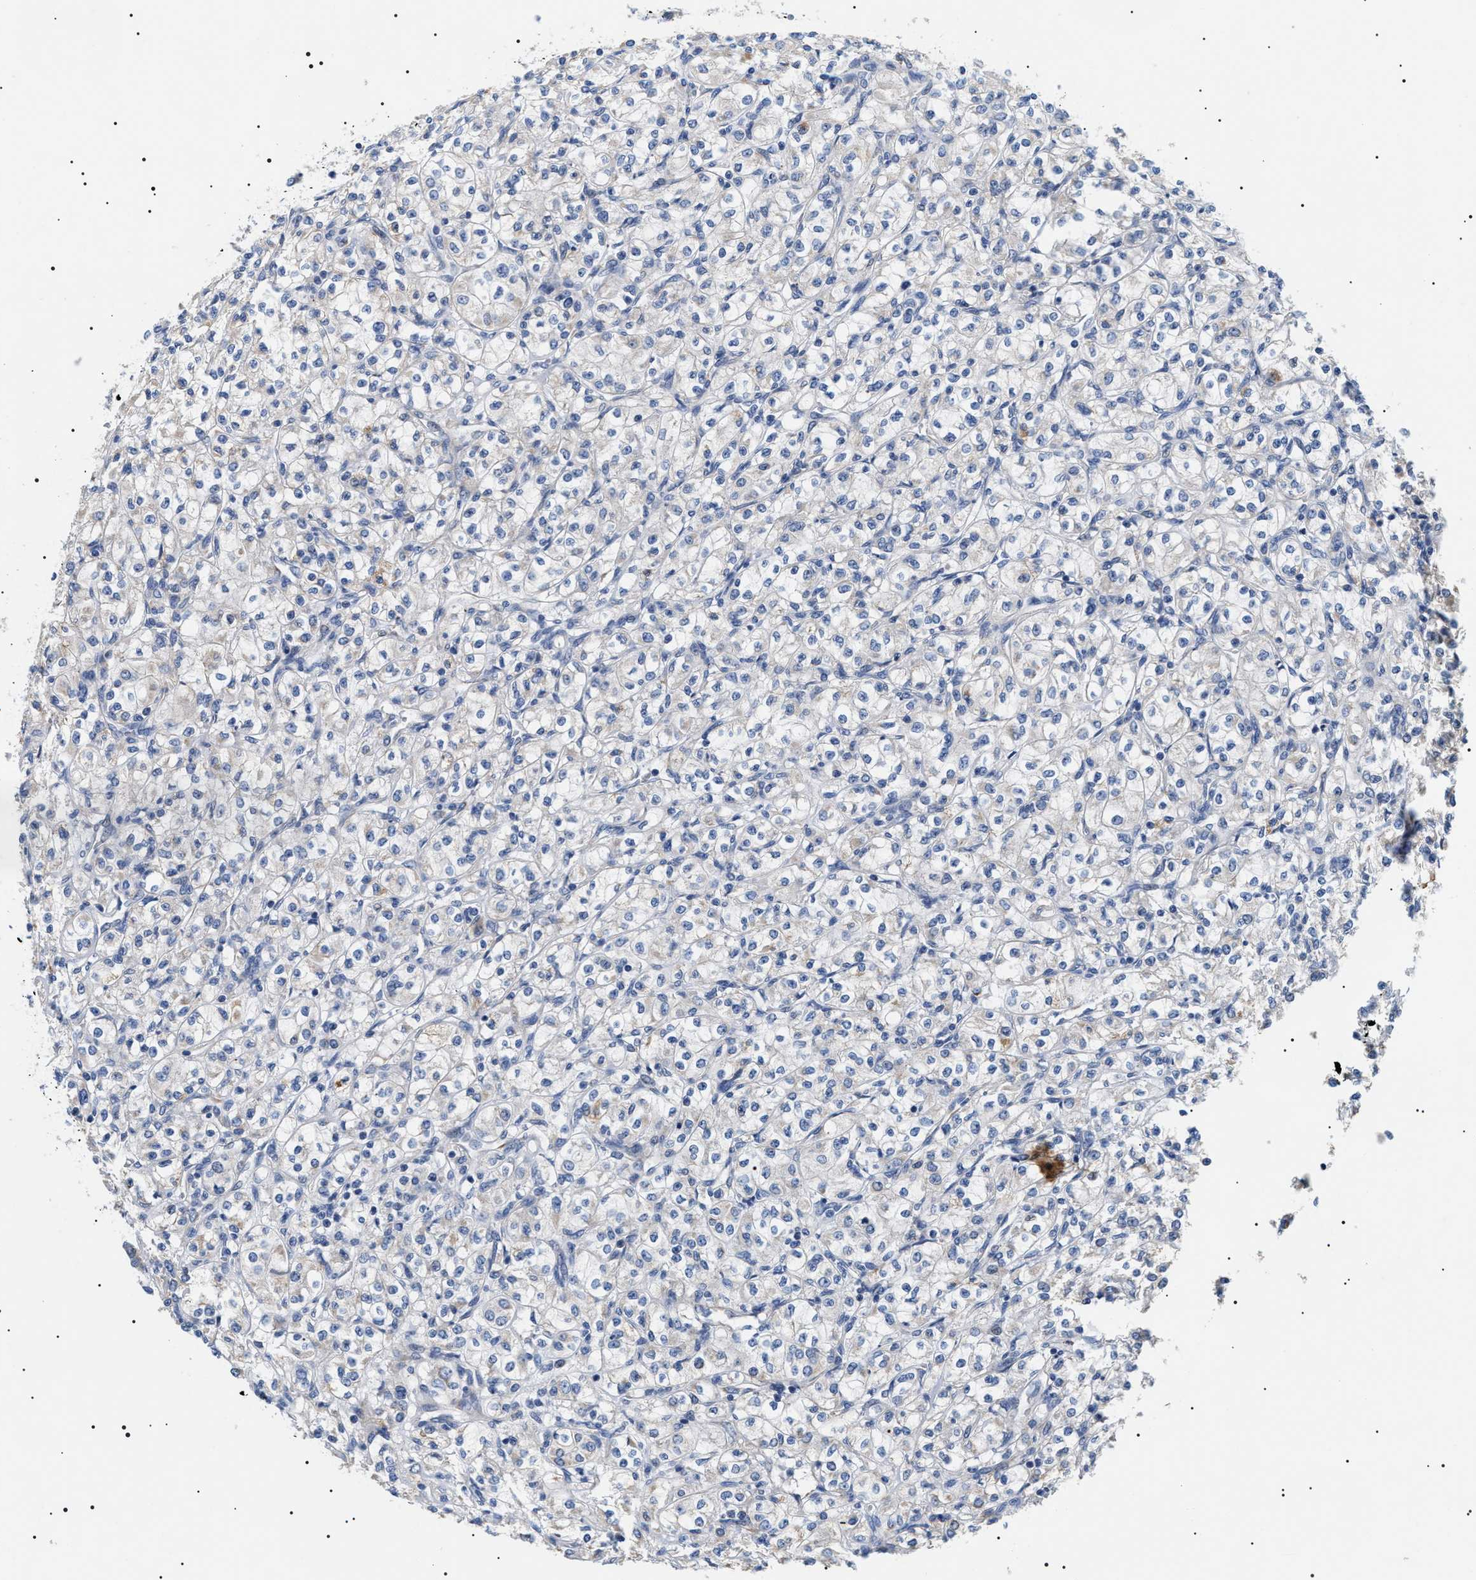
{"staining": {"intensity": "negative", "quantity": "none", "location": "none"}, "tissue": "renal cancer", "cell_type": "Tumor cells", "image_type": "cancer", "snomed": [{"axis": "morphology", "description": "Adenocarcinoma, NOS"}, {"axis": "topography", "description": "Kidney"}], "caption": "Human renal cancer (adenocarcinoma) stained for a protein using immunohistochemistry exhibits no staining in tumor cells.", "gene": "TMEM222", "patient": {"sex": "male", "age": 77}}